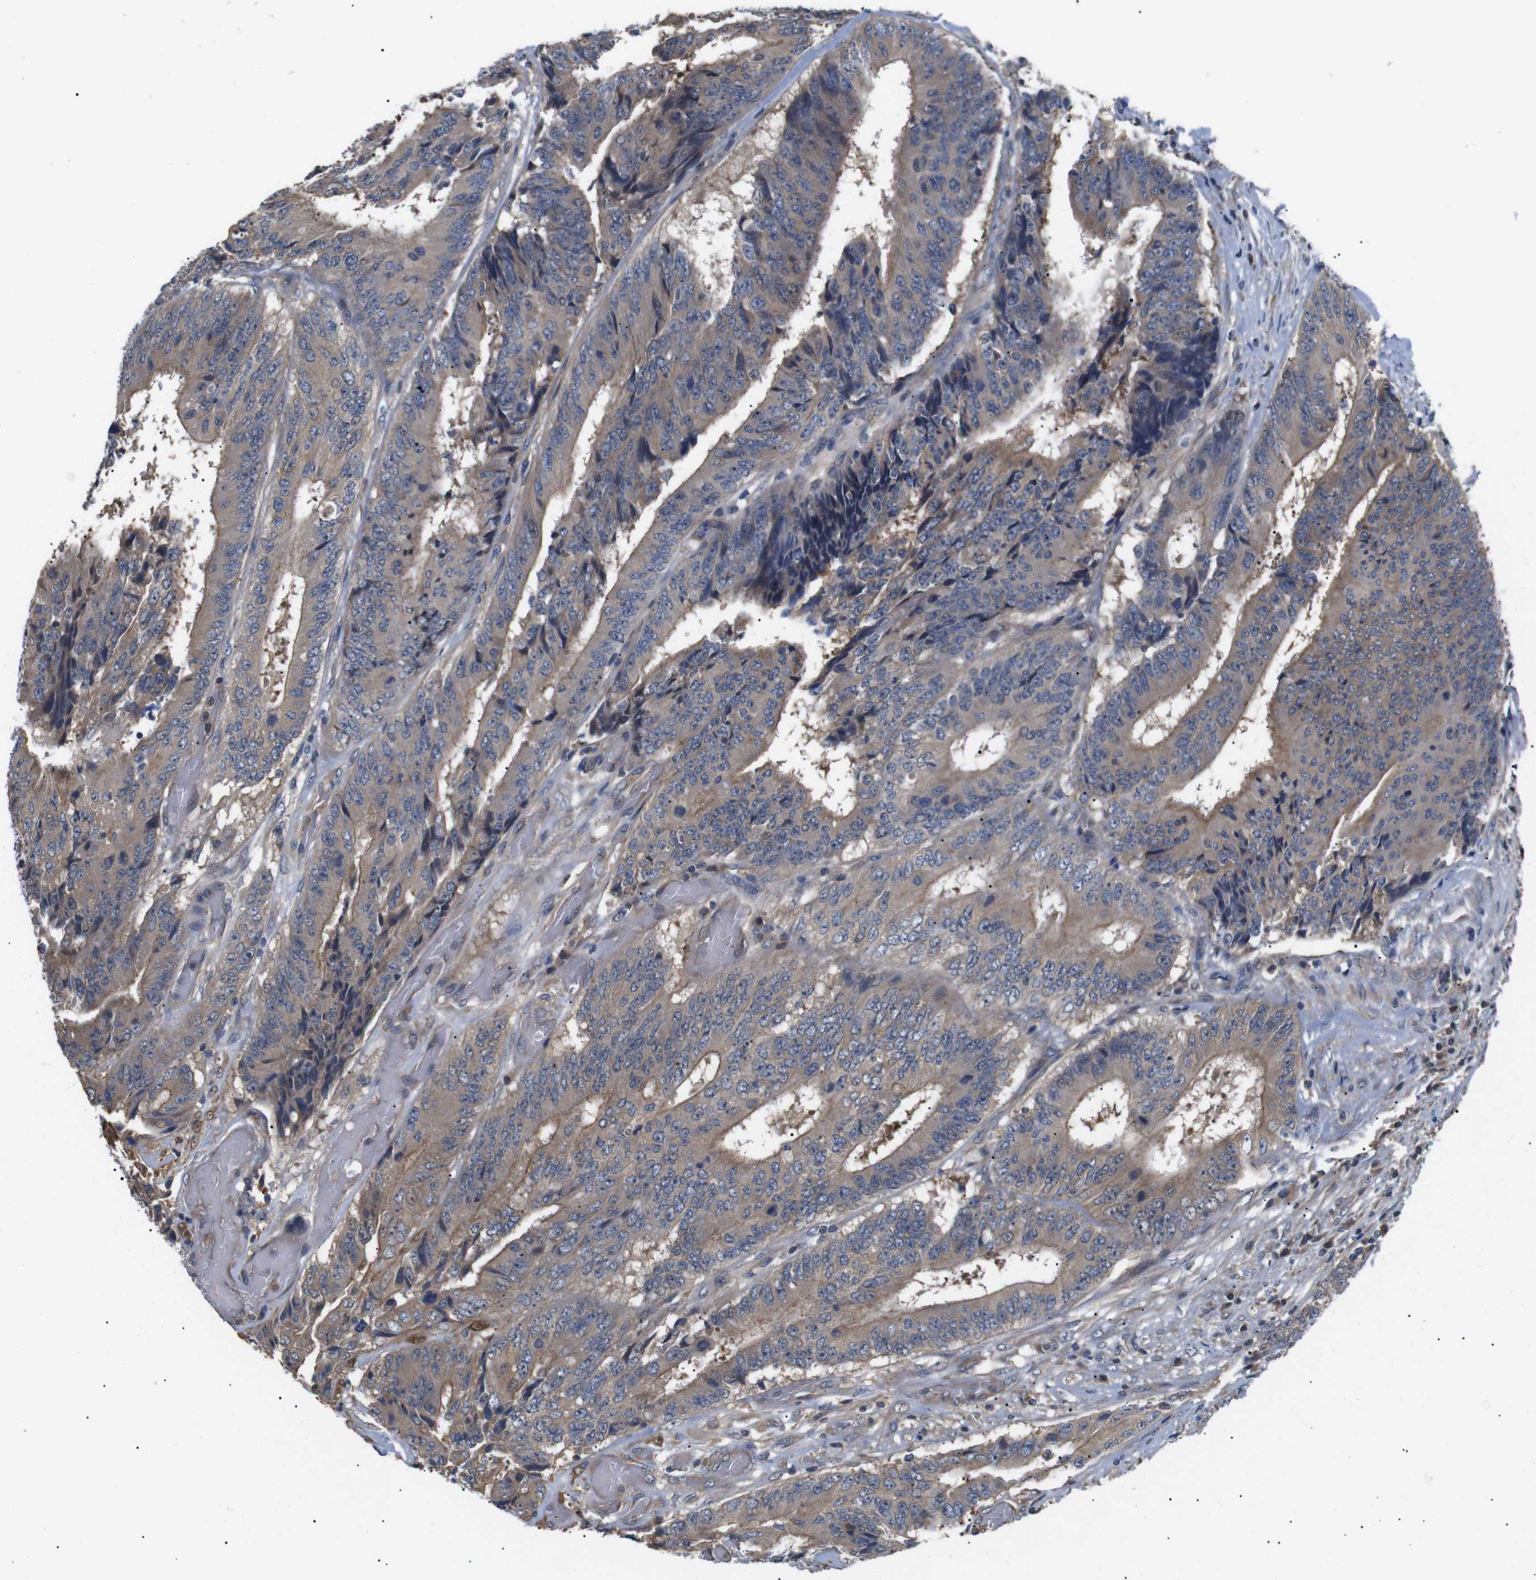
{"staining": {"intensity": "moderate", "quantity": ">75%", "location": "cytoplasmic/membranous"}, "tissue": "colorectal cancer", "cell_type": "Tumor cells", "image_type": "cancer", "snomed": [{"axis": "morphology", "description": "Adenocarcinoma, NOS"}, {"axis": "topography", "description": "Rectum"}], "caption": "Colorectal cancer (adenocarcinoma) stained for a protein (brown) displays moderate cytoplasmic/membranous positive staining in approximately >75% of tumor cells.", "gene": "DDR1", "patient": {"sex": "male", "age": 72}}